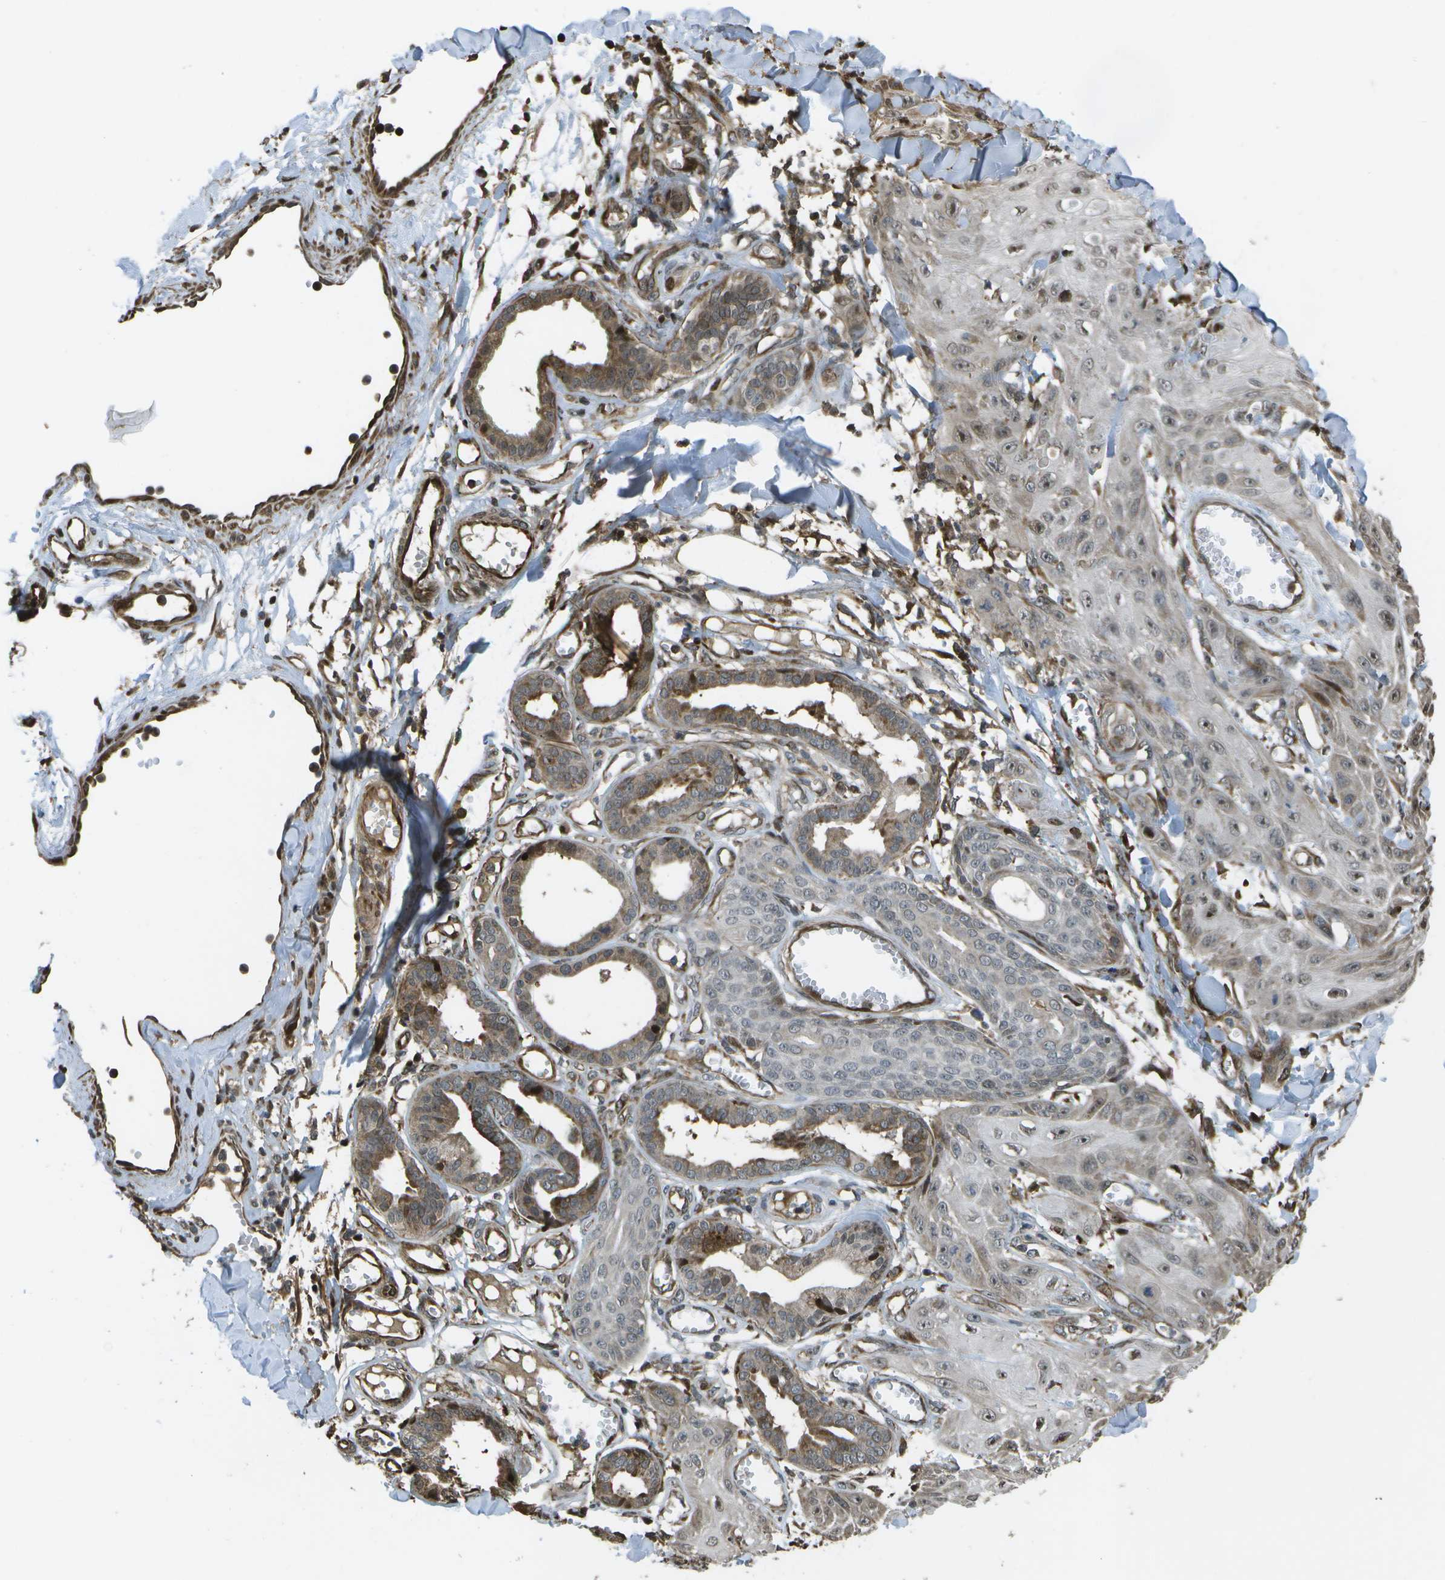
{"staining": {"intensity": "weak", "quantity": "<25%", "location": "cytoplasmic/membranous,nuclear"}, "tissue": "skin cancer", "cell_type": "Tumor cells", "image_type": "cancer", "snomed": [{"axis": "morphology", "description": "Squamous cell carcinoma, NOS"}, {"axis": "topography", "description": "Skin"}], "caption": "DAB immunohistochemical staining of skin cancer (squamous cell carcinoma) demonstrates no significant positivity in tumor cells. (Stains: DAB IHC with hematoxylin counter stain, Microscopy: brightfield microscopy at high magnification).", "gene": "AXIN2", "patient": {"sex": "male", "age": 74}}